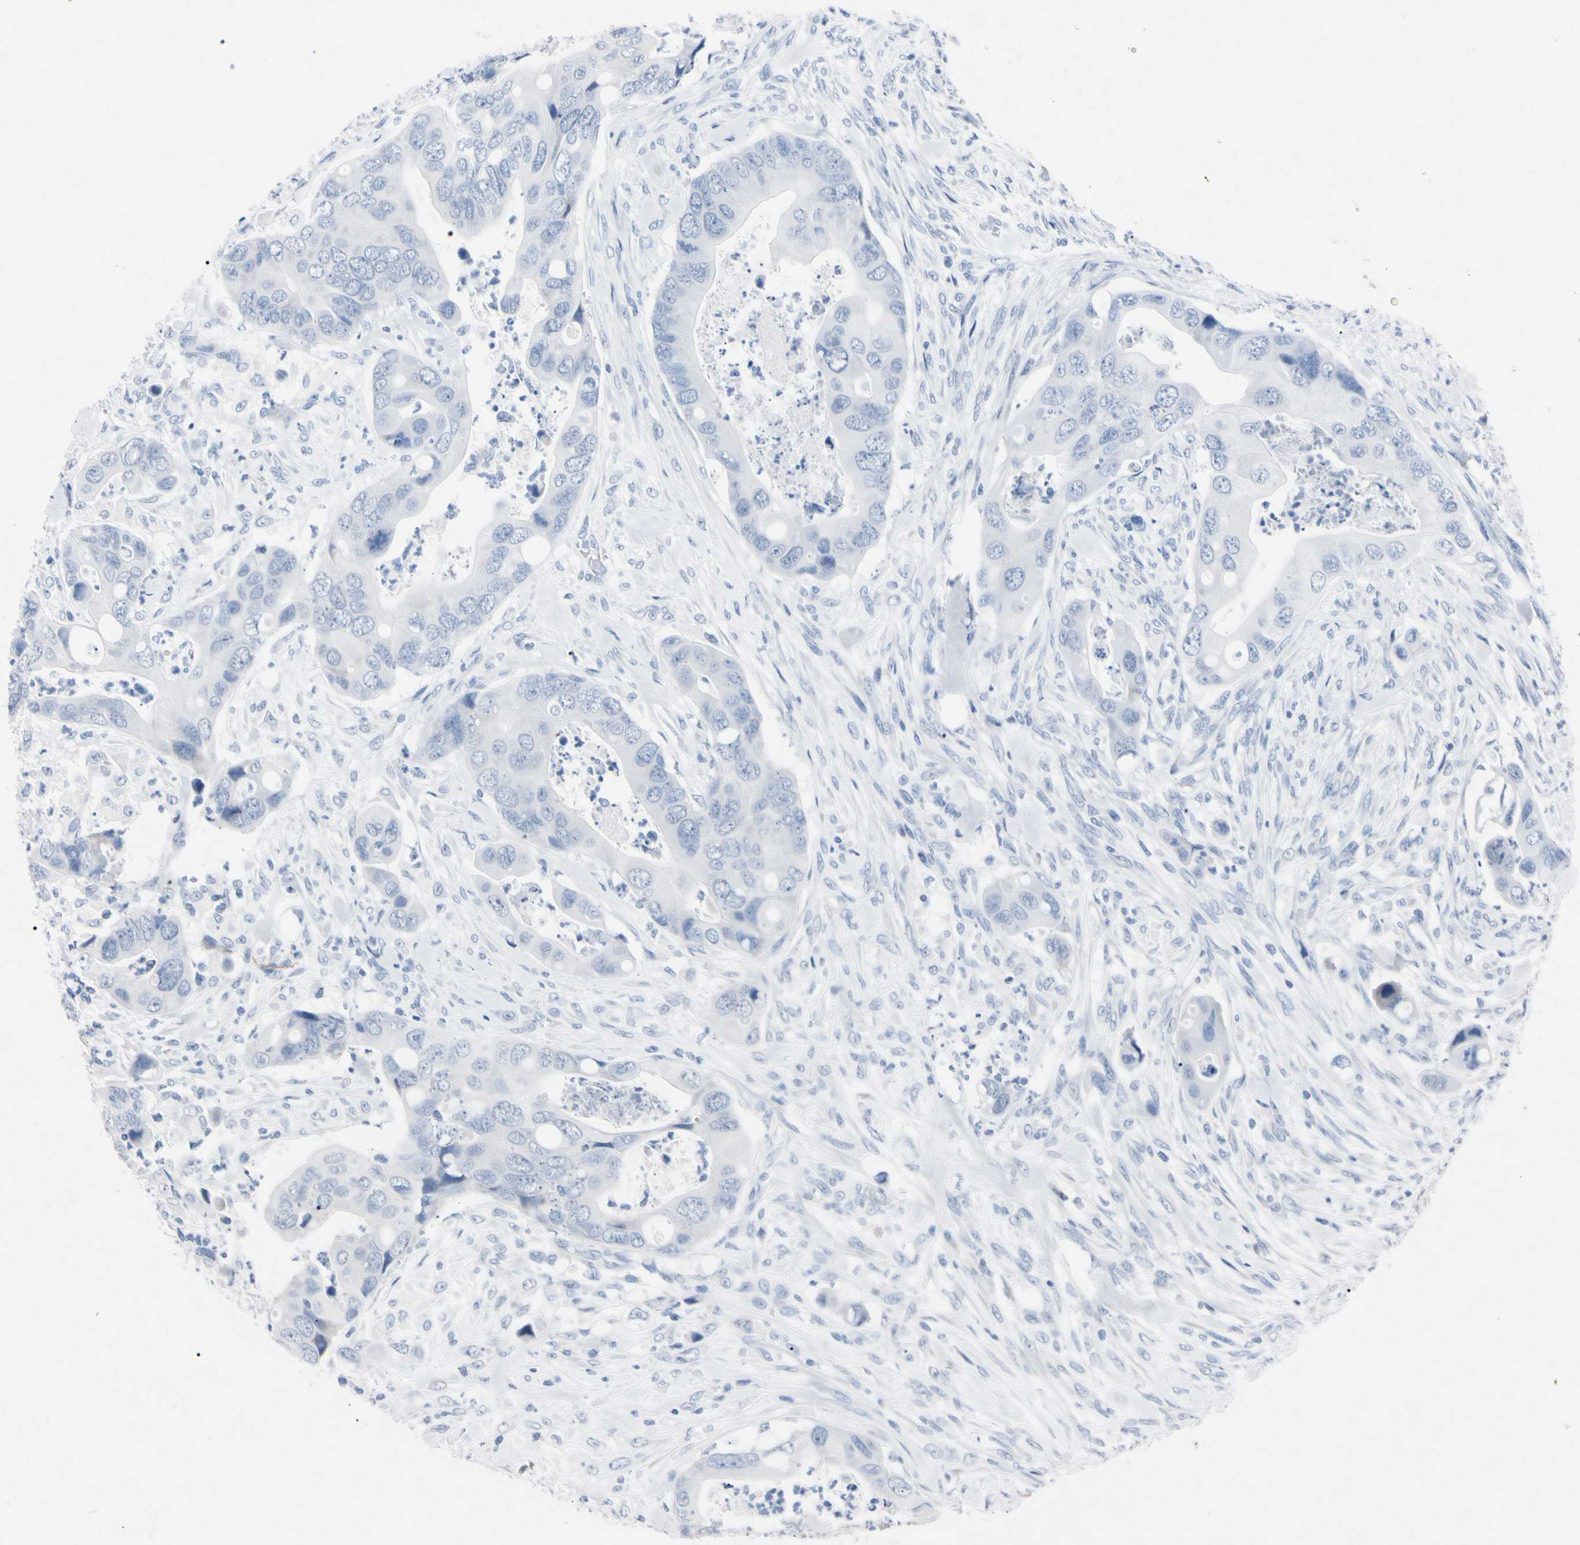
{"staining": {"intensity": "negative", "quantity": "none", "location": "none"}, "tissue": "colorectal cancer", "cell_type": "Tumor cells", "image_type": "cancer", "snomed": [{"axis": "morphology", "description": "Adenocarcinoma, NOS"}, {"axis": "topography", "description": "Rectum"}], "caption": "There is no significant positivity in tumor cells of colorectal cancer.", "gene": "ELN", "patient": {"sex": "female", "age": 57}}